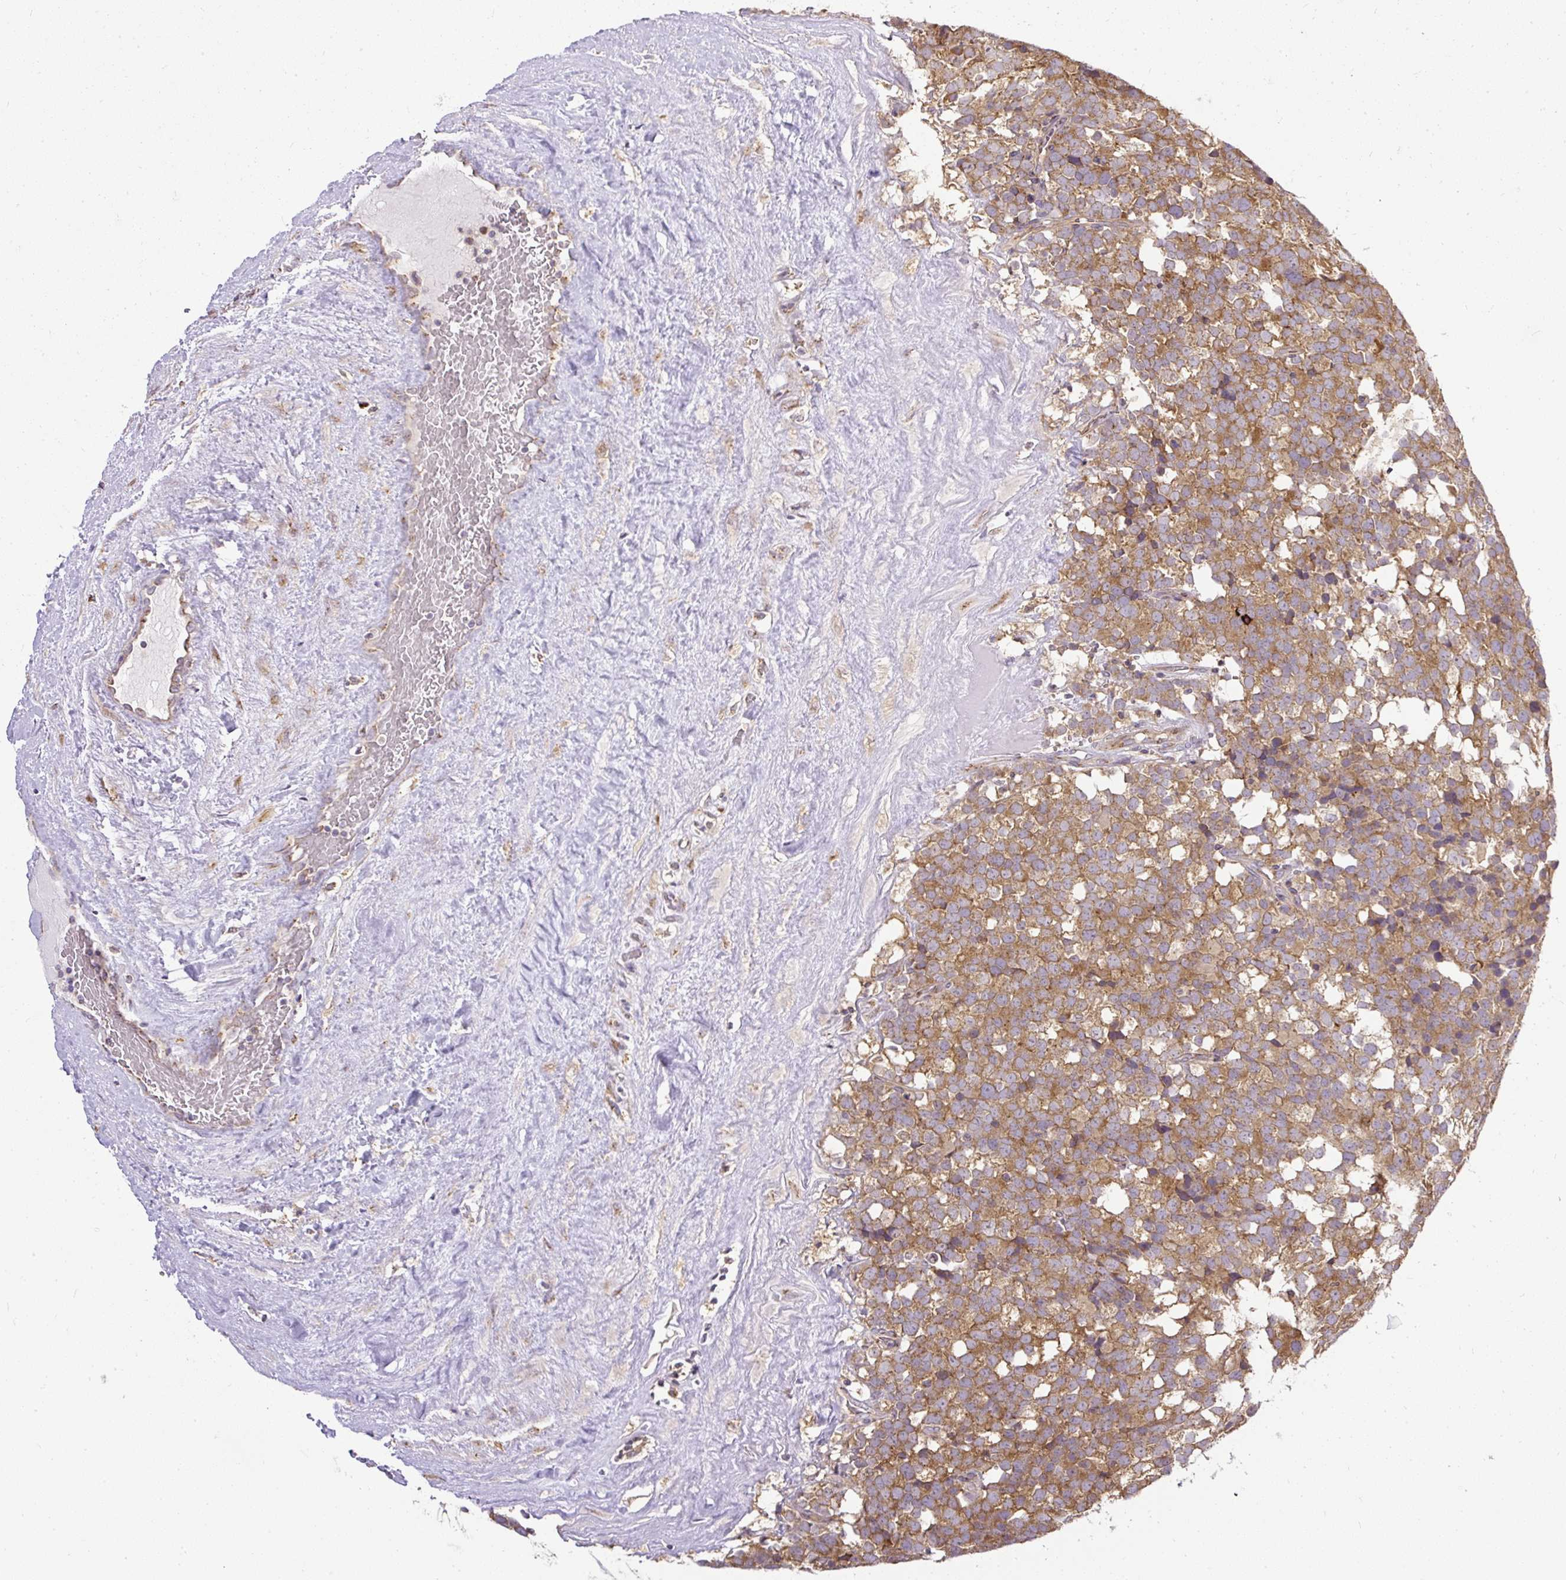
{"staining": {"intensity": "strong", "quantity": ">75%", "location": "cytoplasmic/membranous"}, "tissue": "testis cancer", "cell_type": "Tumor cells", "image_type": "cancer", "snomed": [{"axis": "morphology", "description": "Seminoma, NOS"}, {"axis": "topography", "description": "Testis"}], "caption": "A high amount of strong cytoplasmic/membranous expression is appreciated in about >75% of tumor cells in testis cancer (seminoma) tissue.", "gene": "SMC4", "patient": {"sex": "male", "age": 71}}